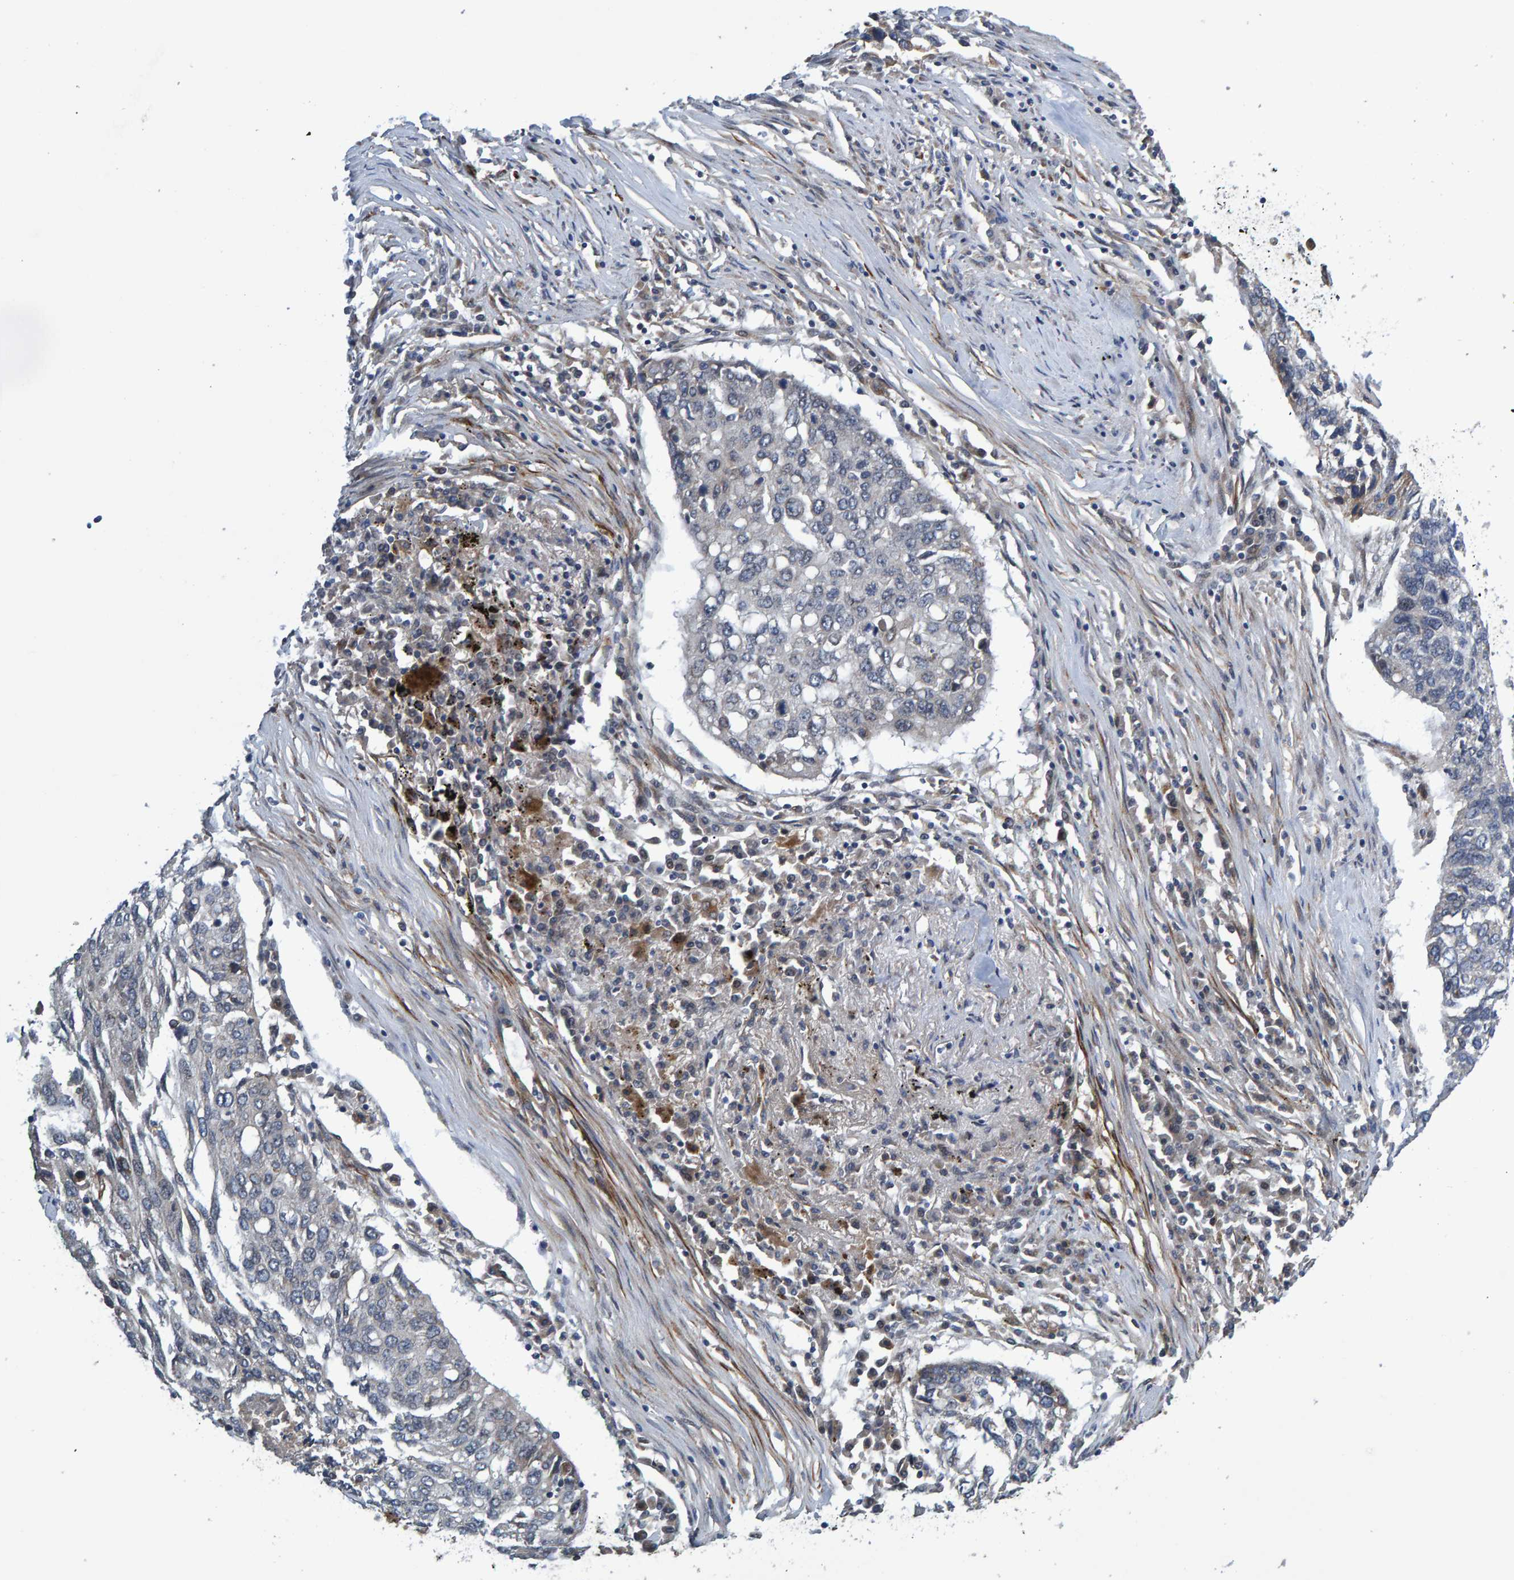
{"staining": {"intensity": "negative", "quantity": "none", "location": "none"}, "tissue": "lung cancer", "cell_type": "Tumor cells", "image_type": "cancer", "snomed": [{"axis": "morphology", "description": "Squamous cell carcinoma, NOS"}, {"axis": "topography", "description": "Lung"}], "caption": "A micrograph of lung cancer (squamous cell carcinoma) stained for a protein displays no brown staining in tumor cells.", "gene": "ATP6V1H", "patient": {"sex": "female", "age": 63}}